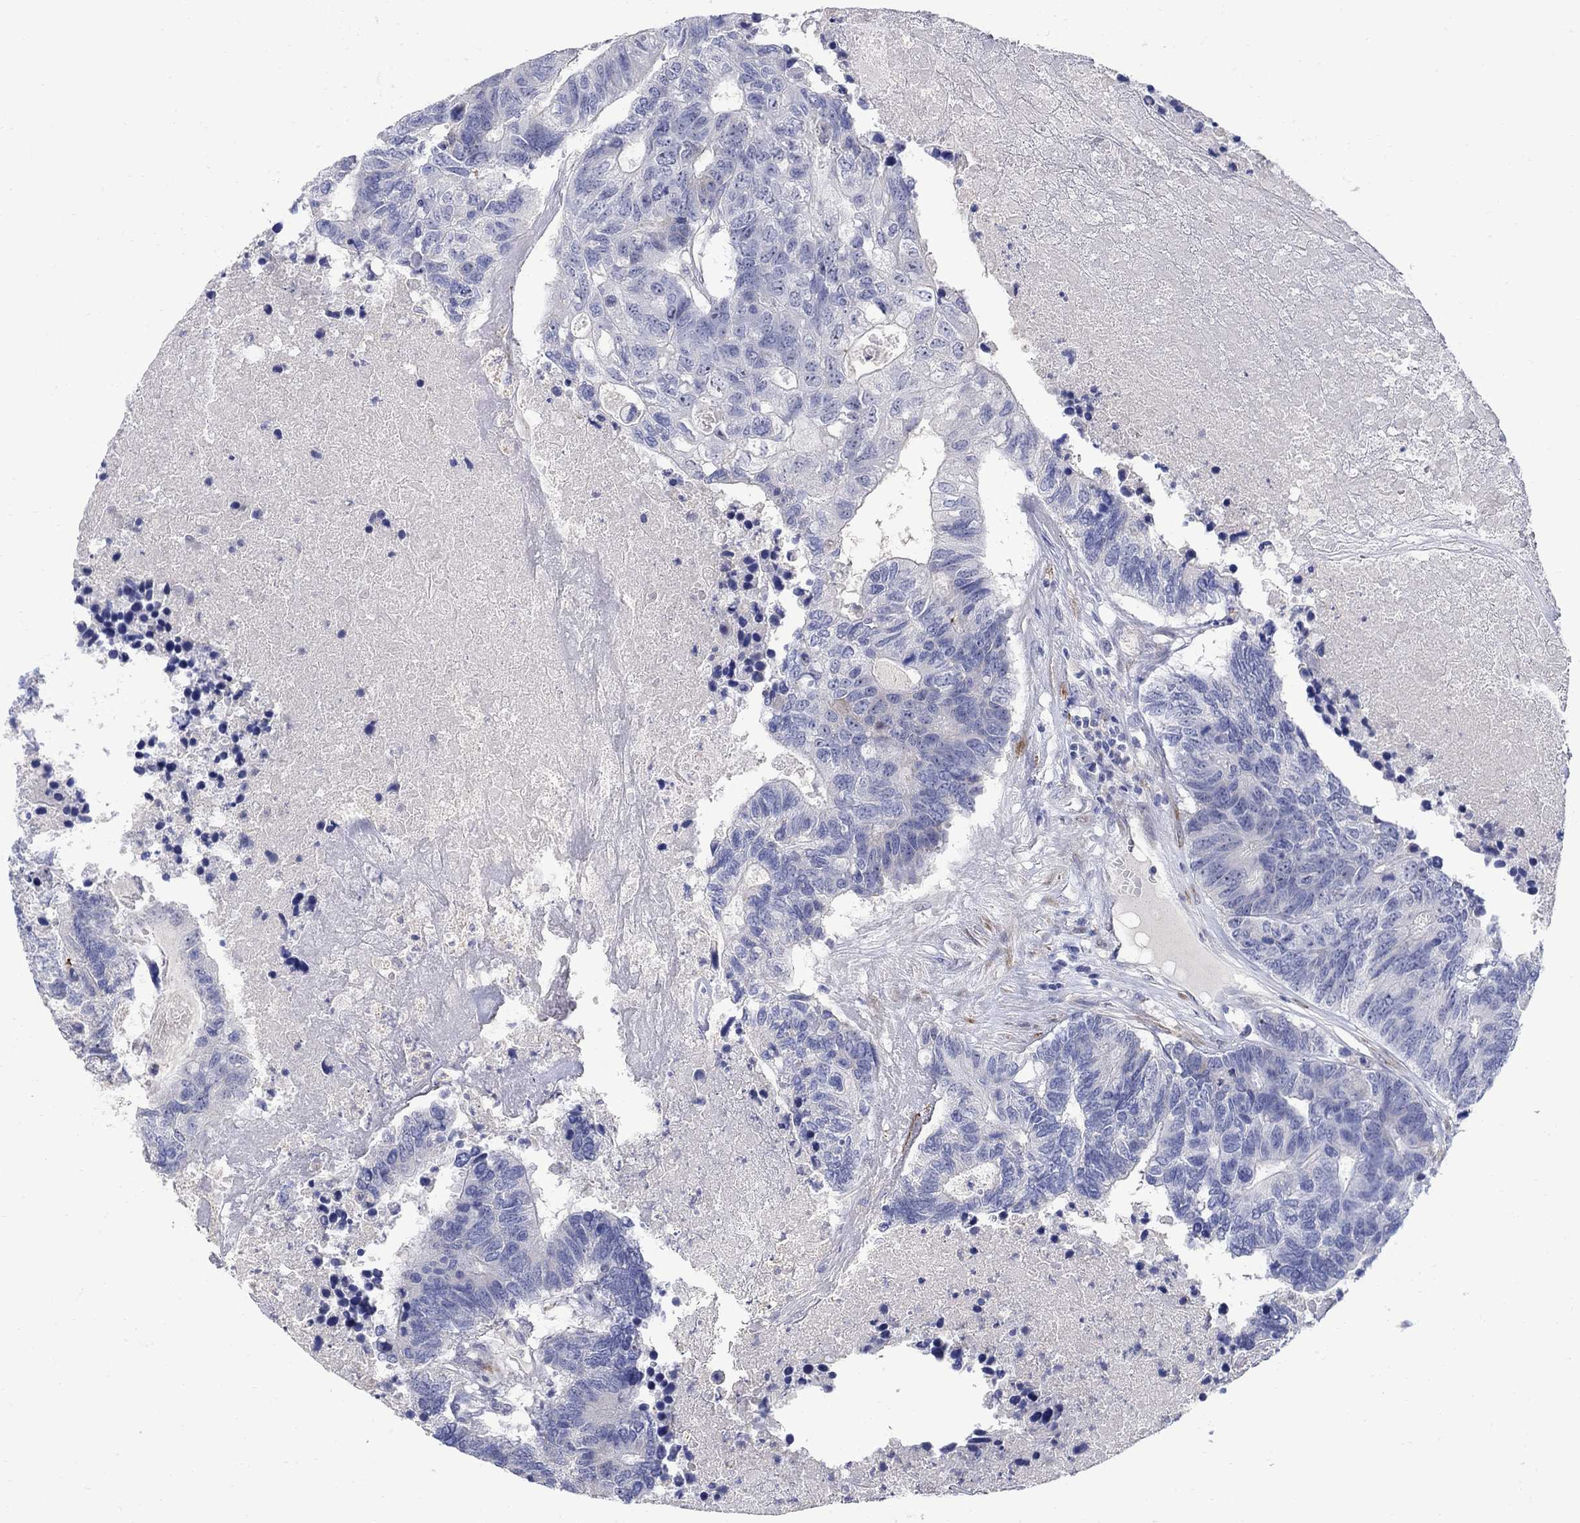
{"staining": {"intensity": "negative", "quantity": "none", "location": "none"}, "tissue": "colorectal cancer", "cell_type": "Tumor cells", "image_type": "cancer", "snomed": [{"axis": "morphology", "description": "Adenocarcinoma, NOS"}, {"axis": "topography", "description": "Colon"}], "caption": "Immunohistochemistry (IHC) image of colorectal cancer (adenocarcinoma) stained for a protein (brown), which shows no staining in tumor cells.", "gene": "REEP2", "patient": {"sex": "female", "age": 48}}